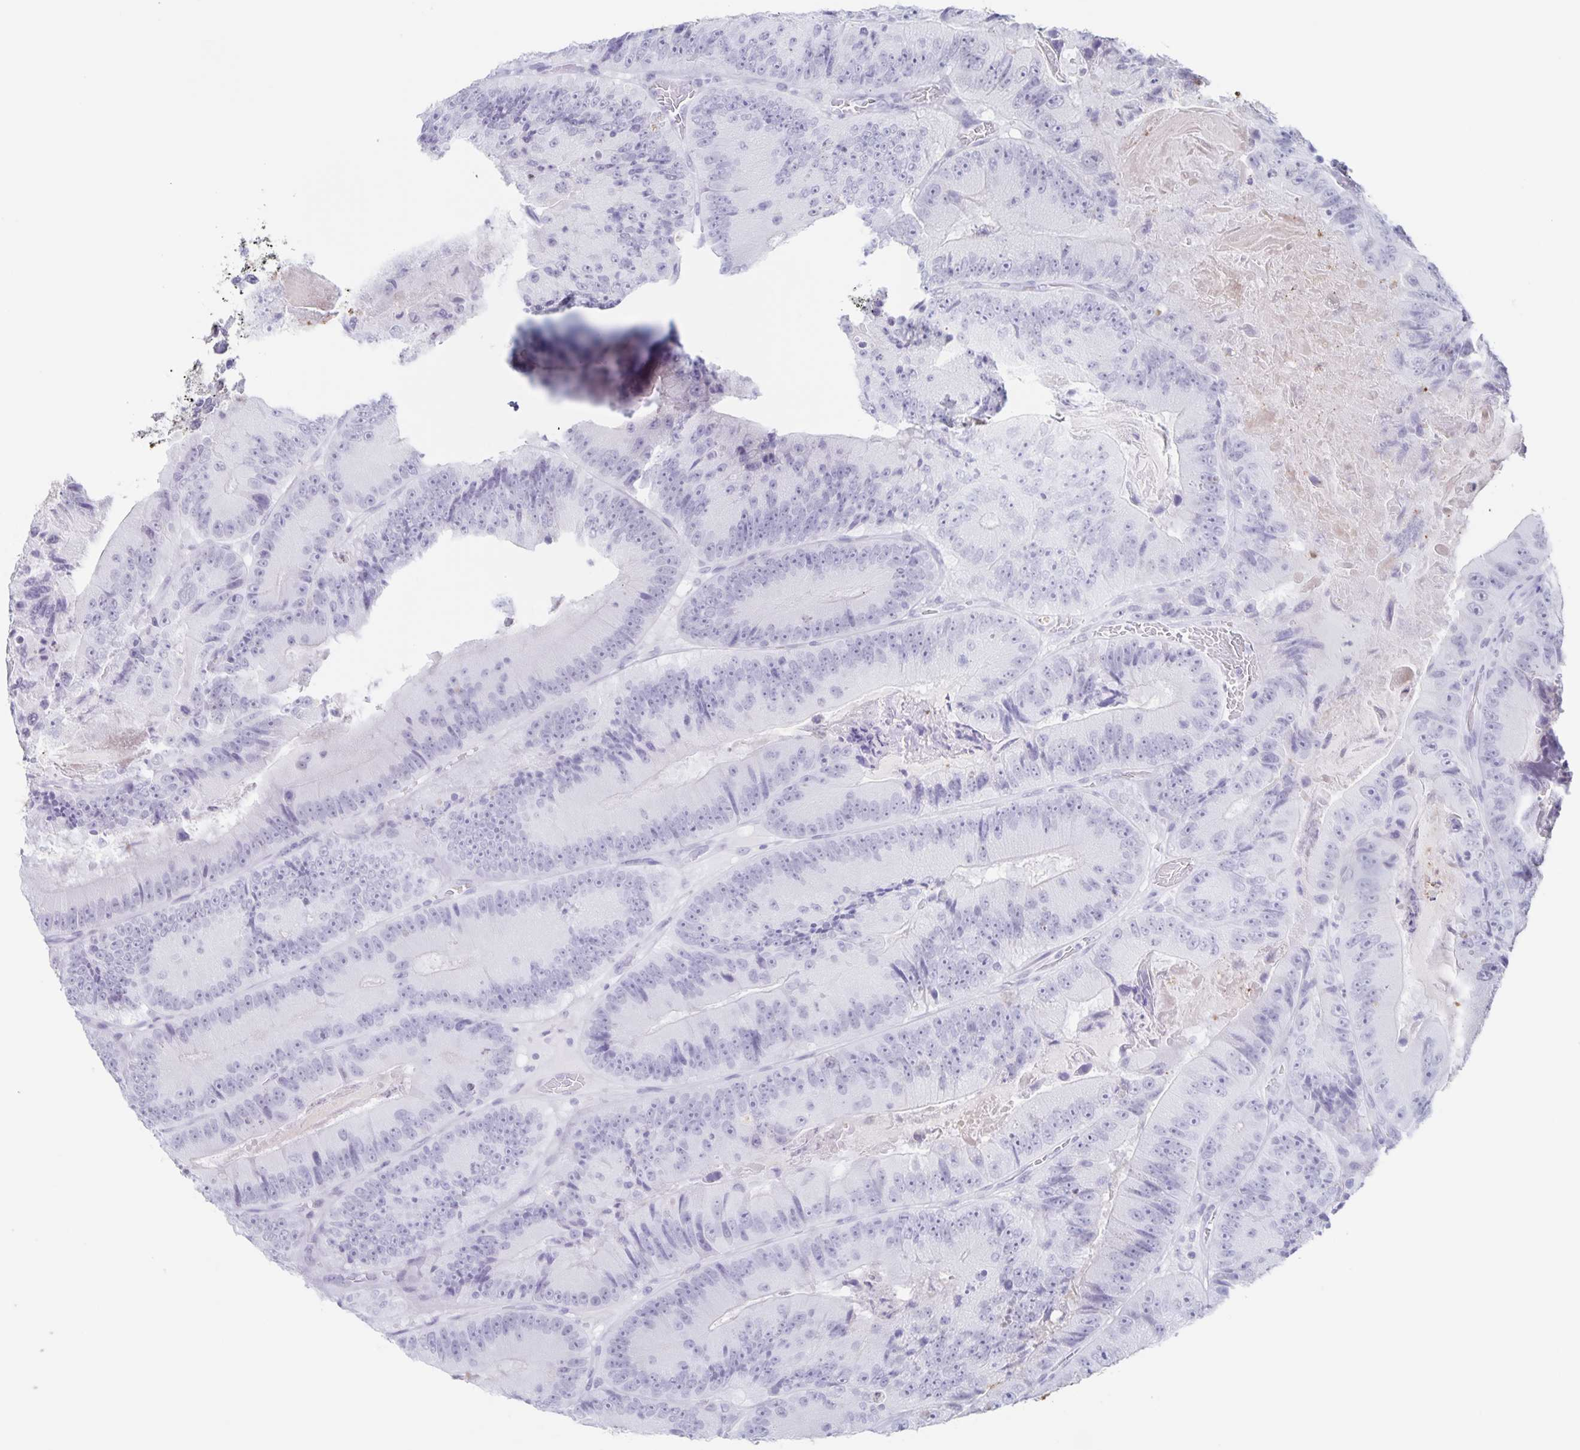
{"staining": {"intensity": "negative", "quantity": "none", "location": "none"}, "tissue": "colorectal cancer", "cell_type": "Tumor cells", "image_type": "cancer", "snomed": [{"axis": "morphology", "description": "Adenocarcinoma, NOS"}, {"axis": "topography", "description": "Colon"}], "caption": "Immunohistochemistry of colorectal cancer (adenocarcinoma) displays no positivity in tumor cells. (DAB (3,3'-diaminobenzidine) IHC, high magnification).", "gene": "LCE6A", "patient": {"sex": "female", "age": 86}}